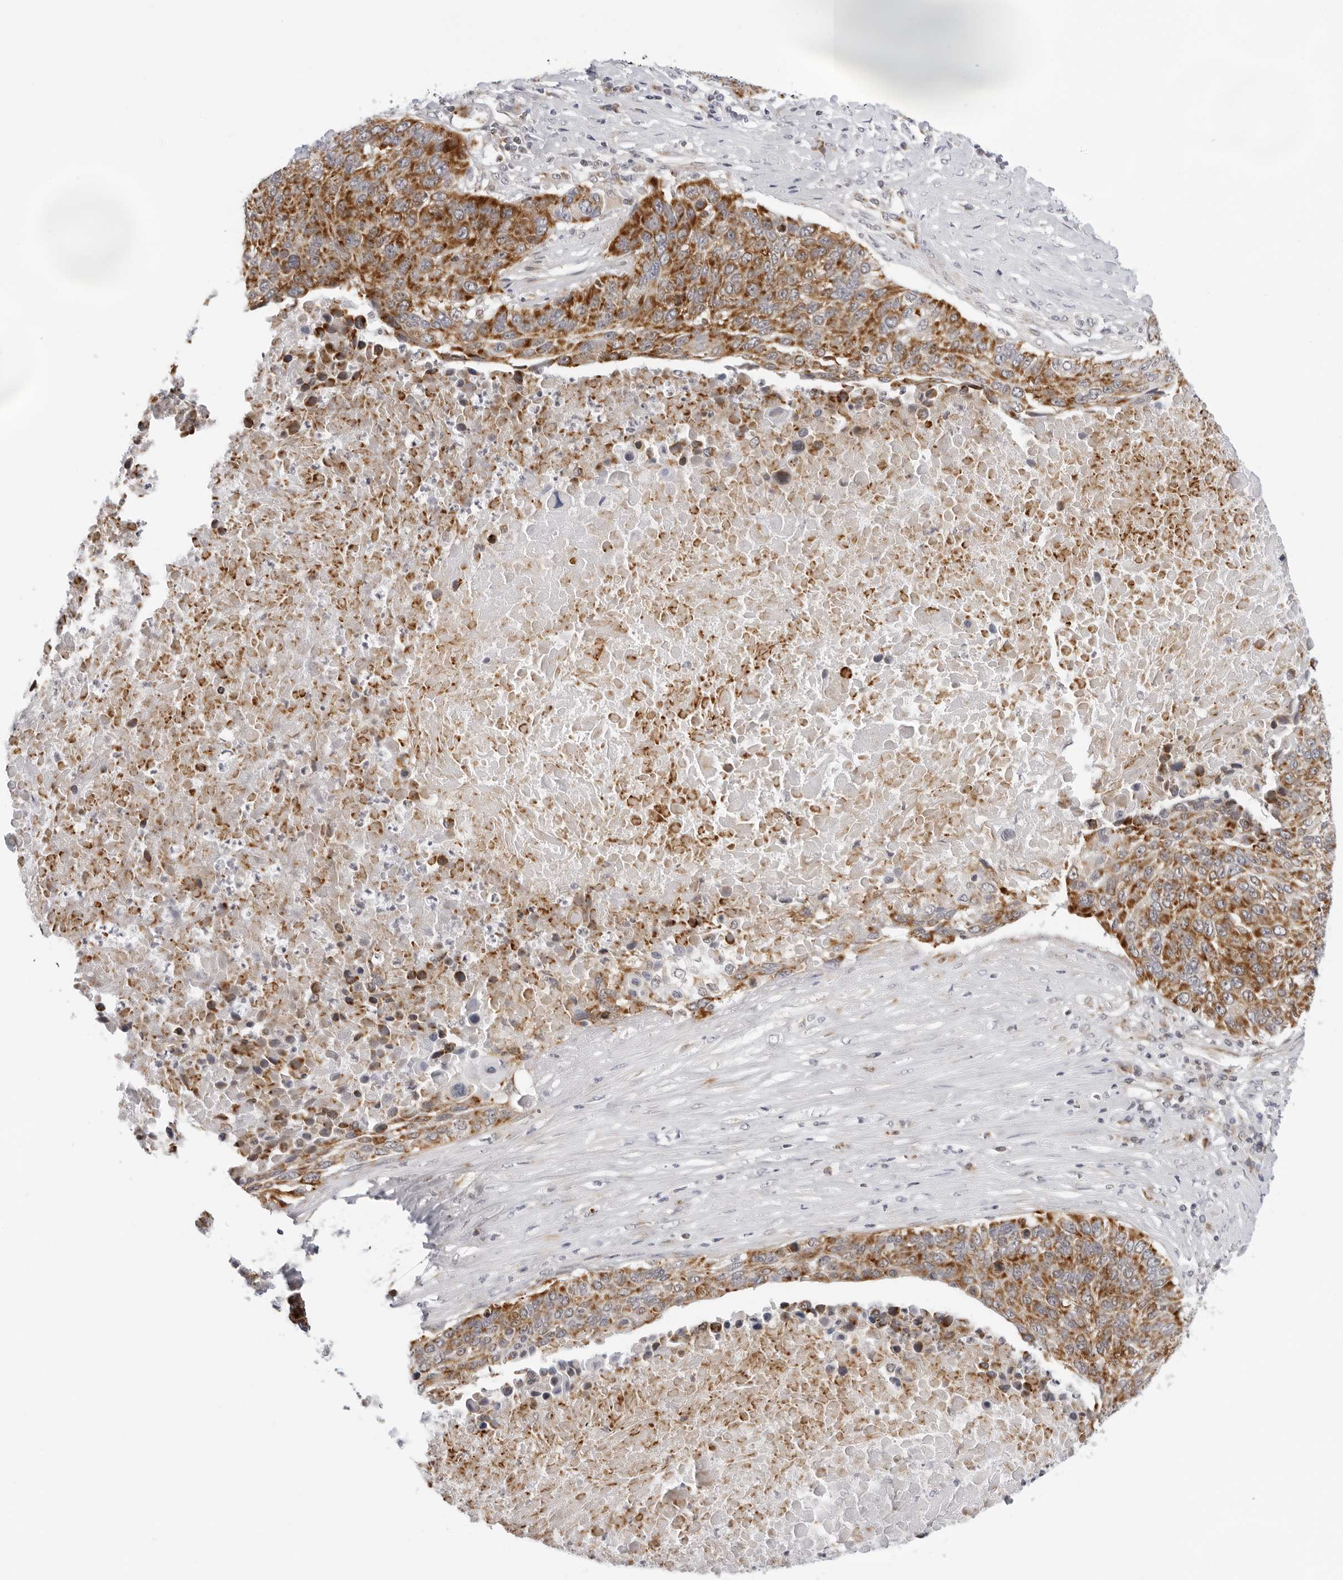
{"staining": {"intensity": "moderate", "quantity": ">75%", "location": "cytoplasmic/membranous"}, "tissue": "lung cancer", "cell_type": "Tumor cells", "image_type": "cancer", "snomed": [{"axis": "morphology", "description": "Squamous cell carcinoma, NOS"}, {"axis": "topography", "description": "Lung"}], "caption": "Lung cancer (squamous cell carcinoma) stained with DAB immunohistochemistry exhibits medium levels of moderate cytoplasmic/membranous expression in about >75% of tumor cells. Ihc stains the protein of interest in brown and the nuclei are stained blue.", "gene": "CIART", "patient": {"sex": "male", "age": 66}}